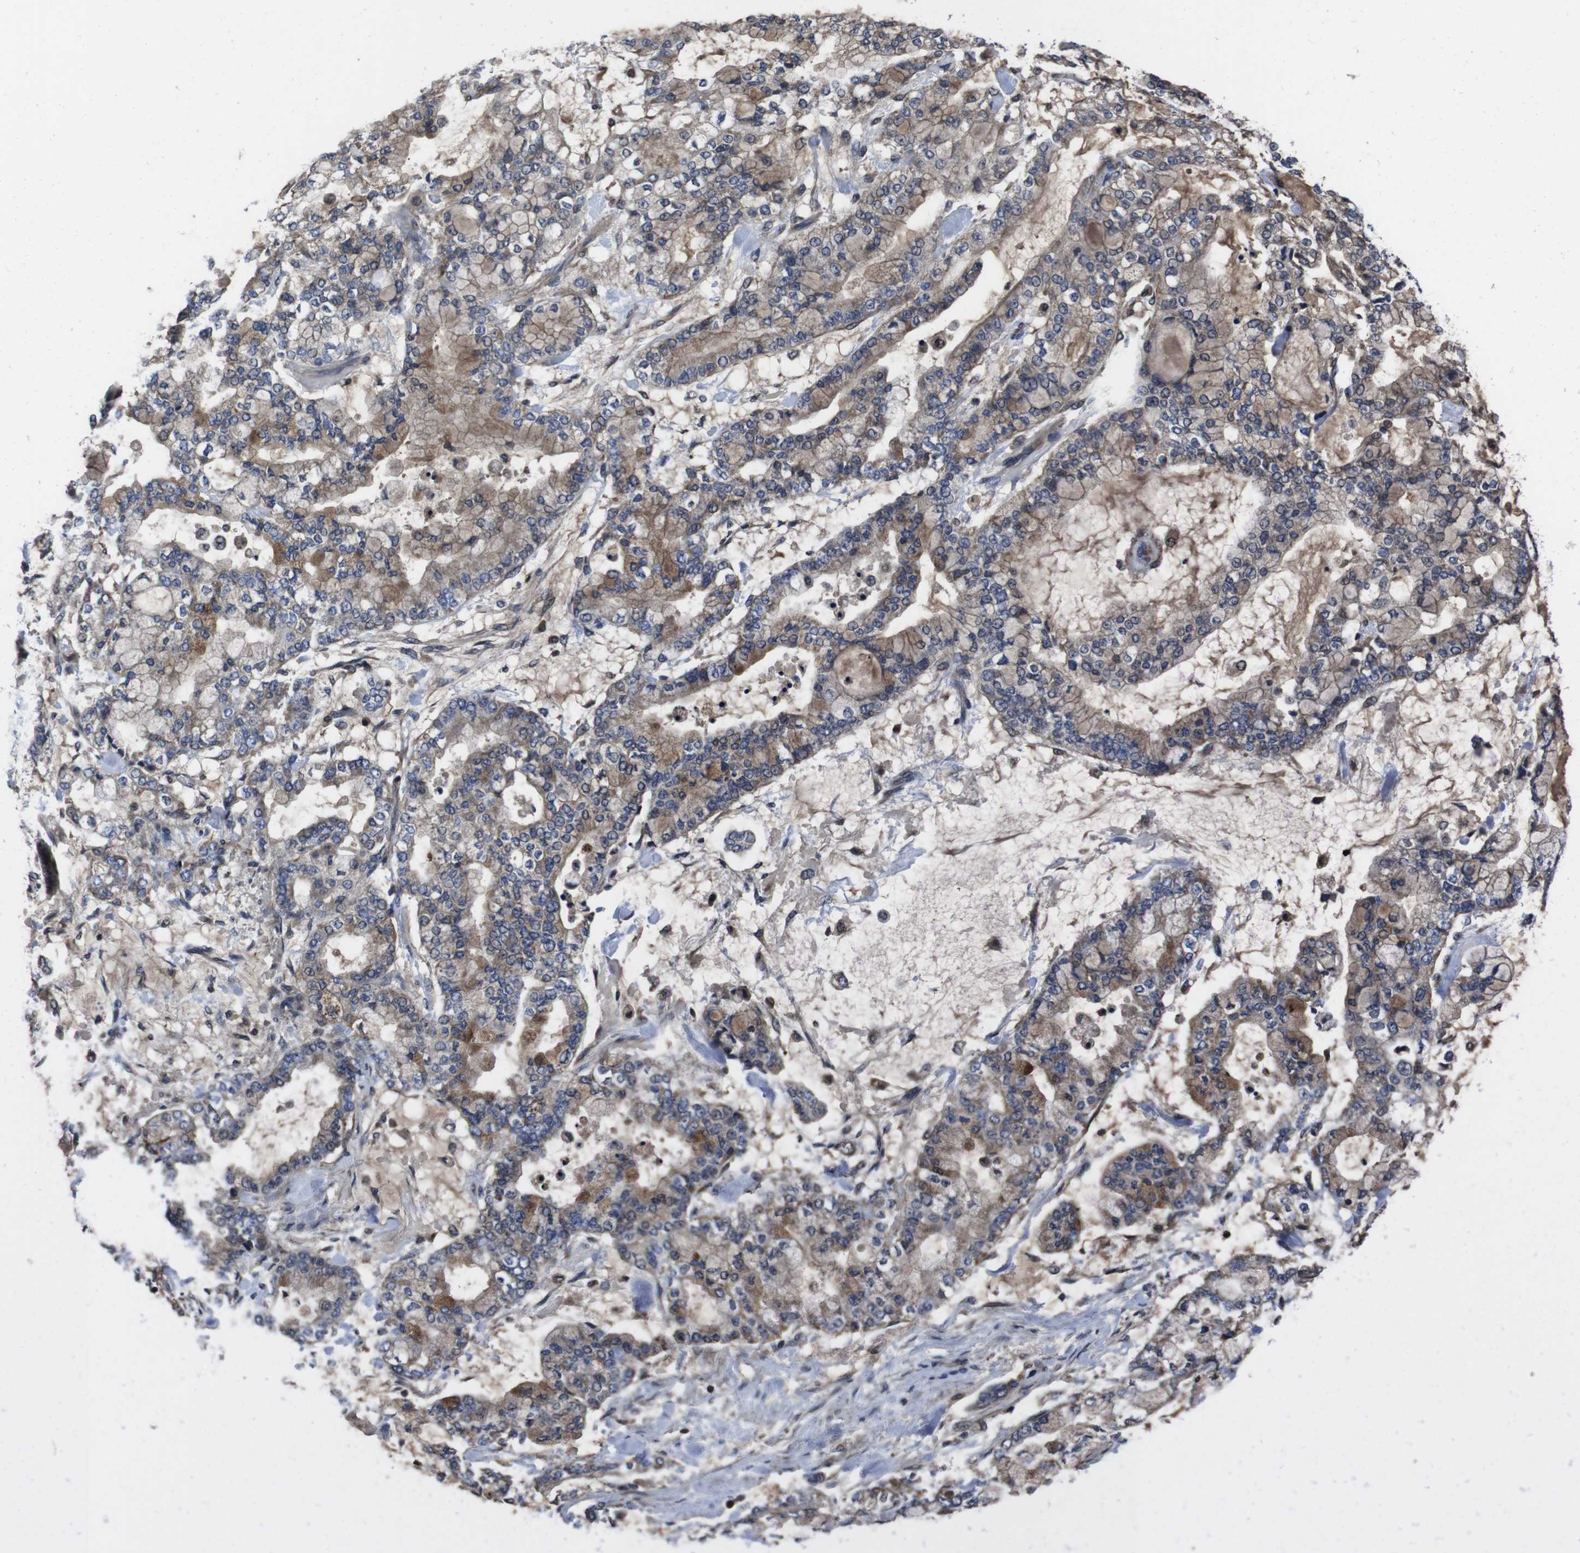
{"staining": {"intensity": "moderate", "quantity": "25%-75%", "location": "cytoplasmic/membranous"}, "tissue": "stomach cancer", "cell_type": "Tumor cells", "image_type": "cancer", "snomed": [{"axis": "morphology", "description": "Normal tissue, NOS"}, {"axis": "morphology", "description": "Adenocarcinoma, NOS"}, {"axis": "topography", "description": "Stomach, upper"}, {"axis": "topography", "description": "Stomach"}], "caption": "Human stomach cancer stained with a brown dye displays moderate cytoplasmic/membranous positive expression in approximately 25%-75% of tumor cells.", "gene": "CXCL11", "patient": {"sex": "male", "age": 76}}